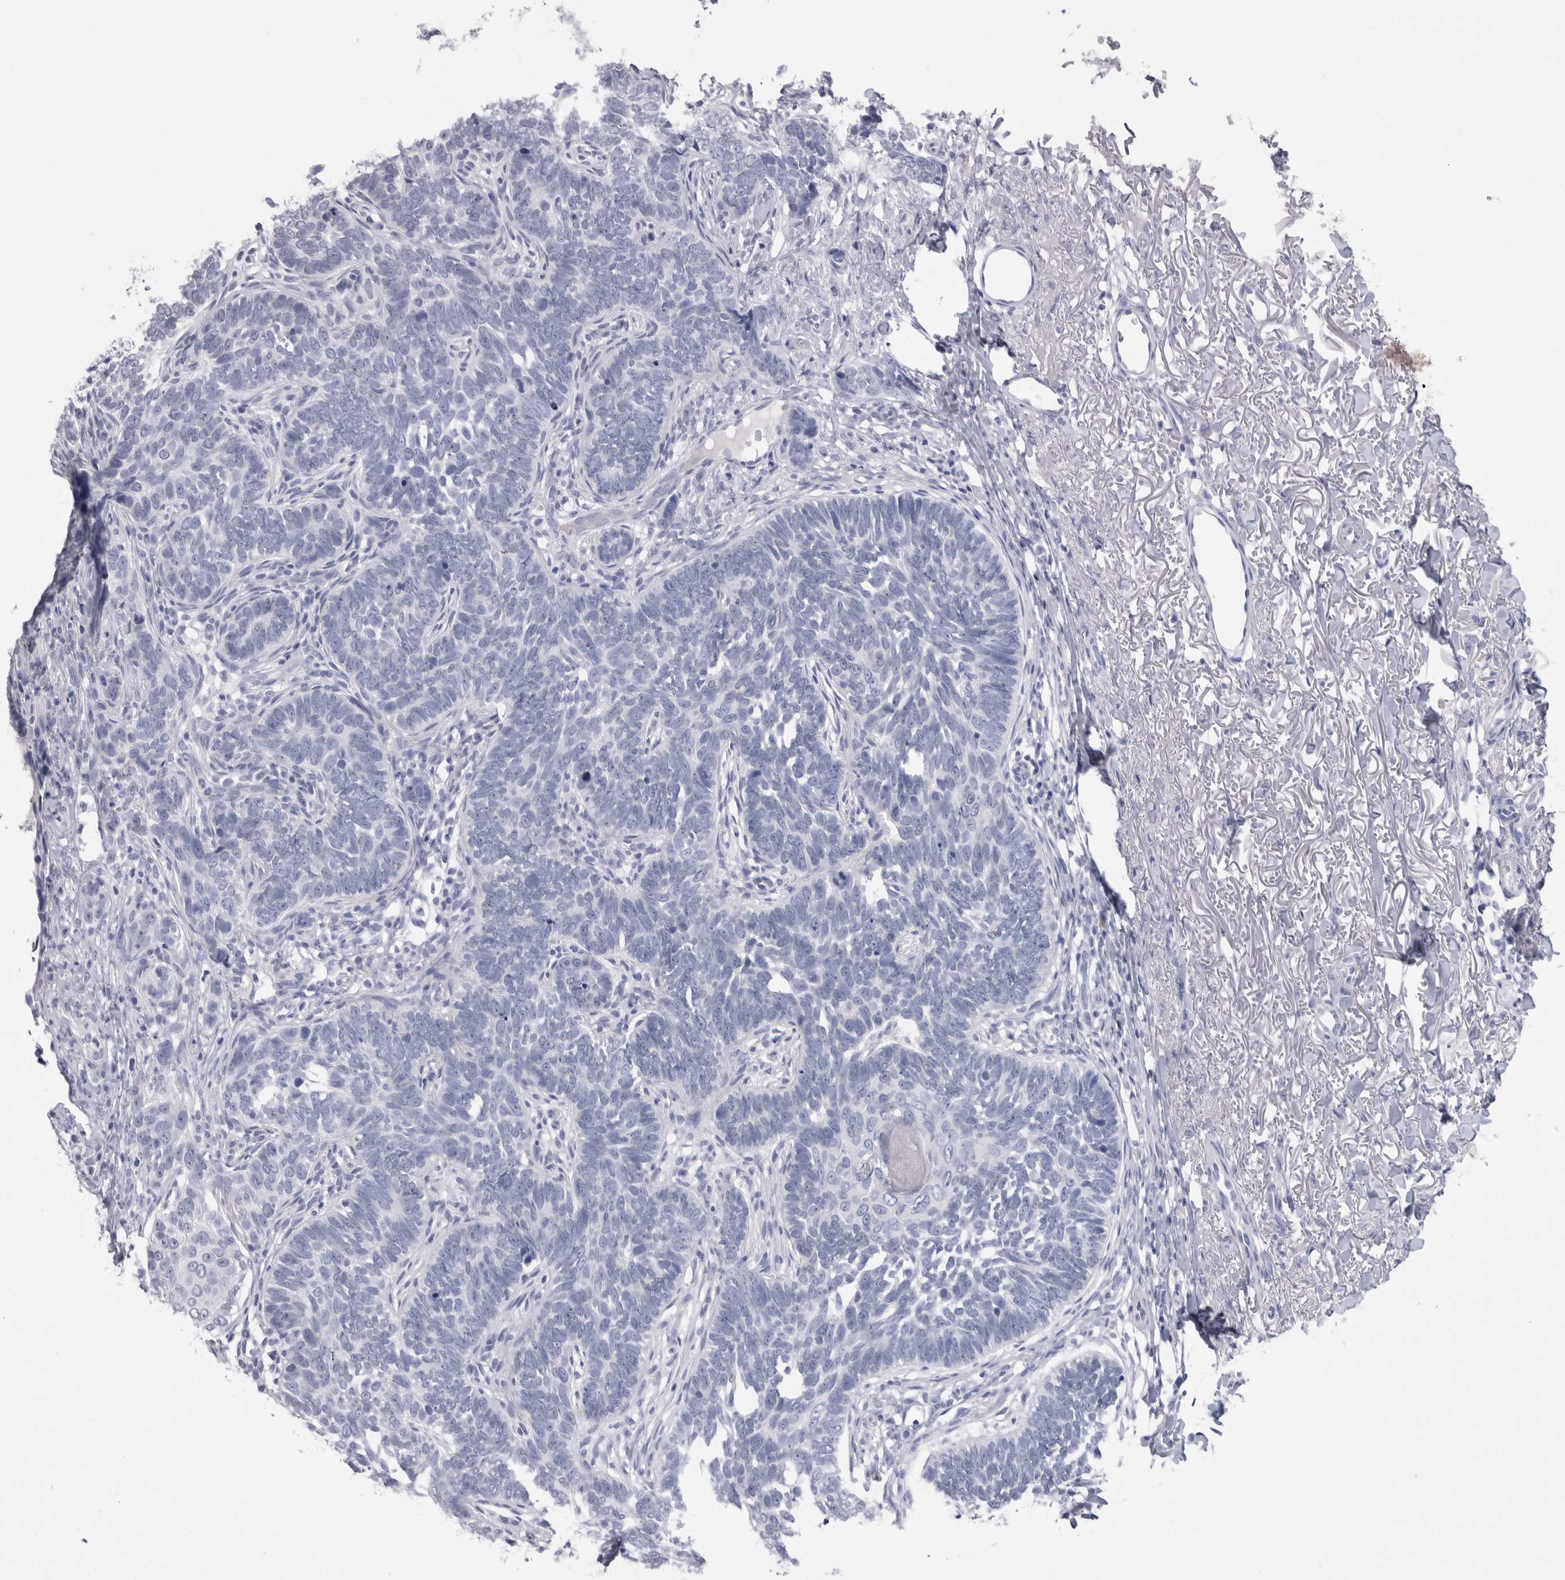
{"staining": {"intensity": "negative", "quantity": "none", "location": "none"}, "tissue": "skin cancer", "cell_type": "Tumor cells", "image_type": "cancer", "snomed": [{"axis": "morphology", "description": "Normal tissue, NOS"}, {"axis": "morphology", "description": "Basal cell carcinoma"}, {"axis": "topography", "description": "Skin"}], "caption": "IHC micrograph of human skin cancer (basal cell carcinoma) stained for a protein (brown), which shows no expression in tumor cells.", "gene": "PTH", "patient": {"sex": "male", "age": 77}}